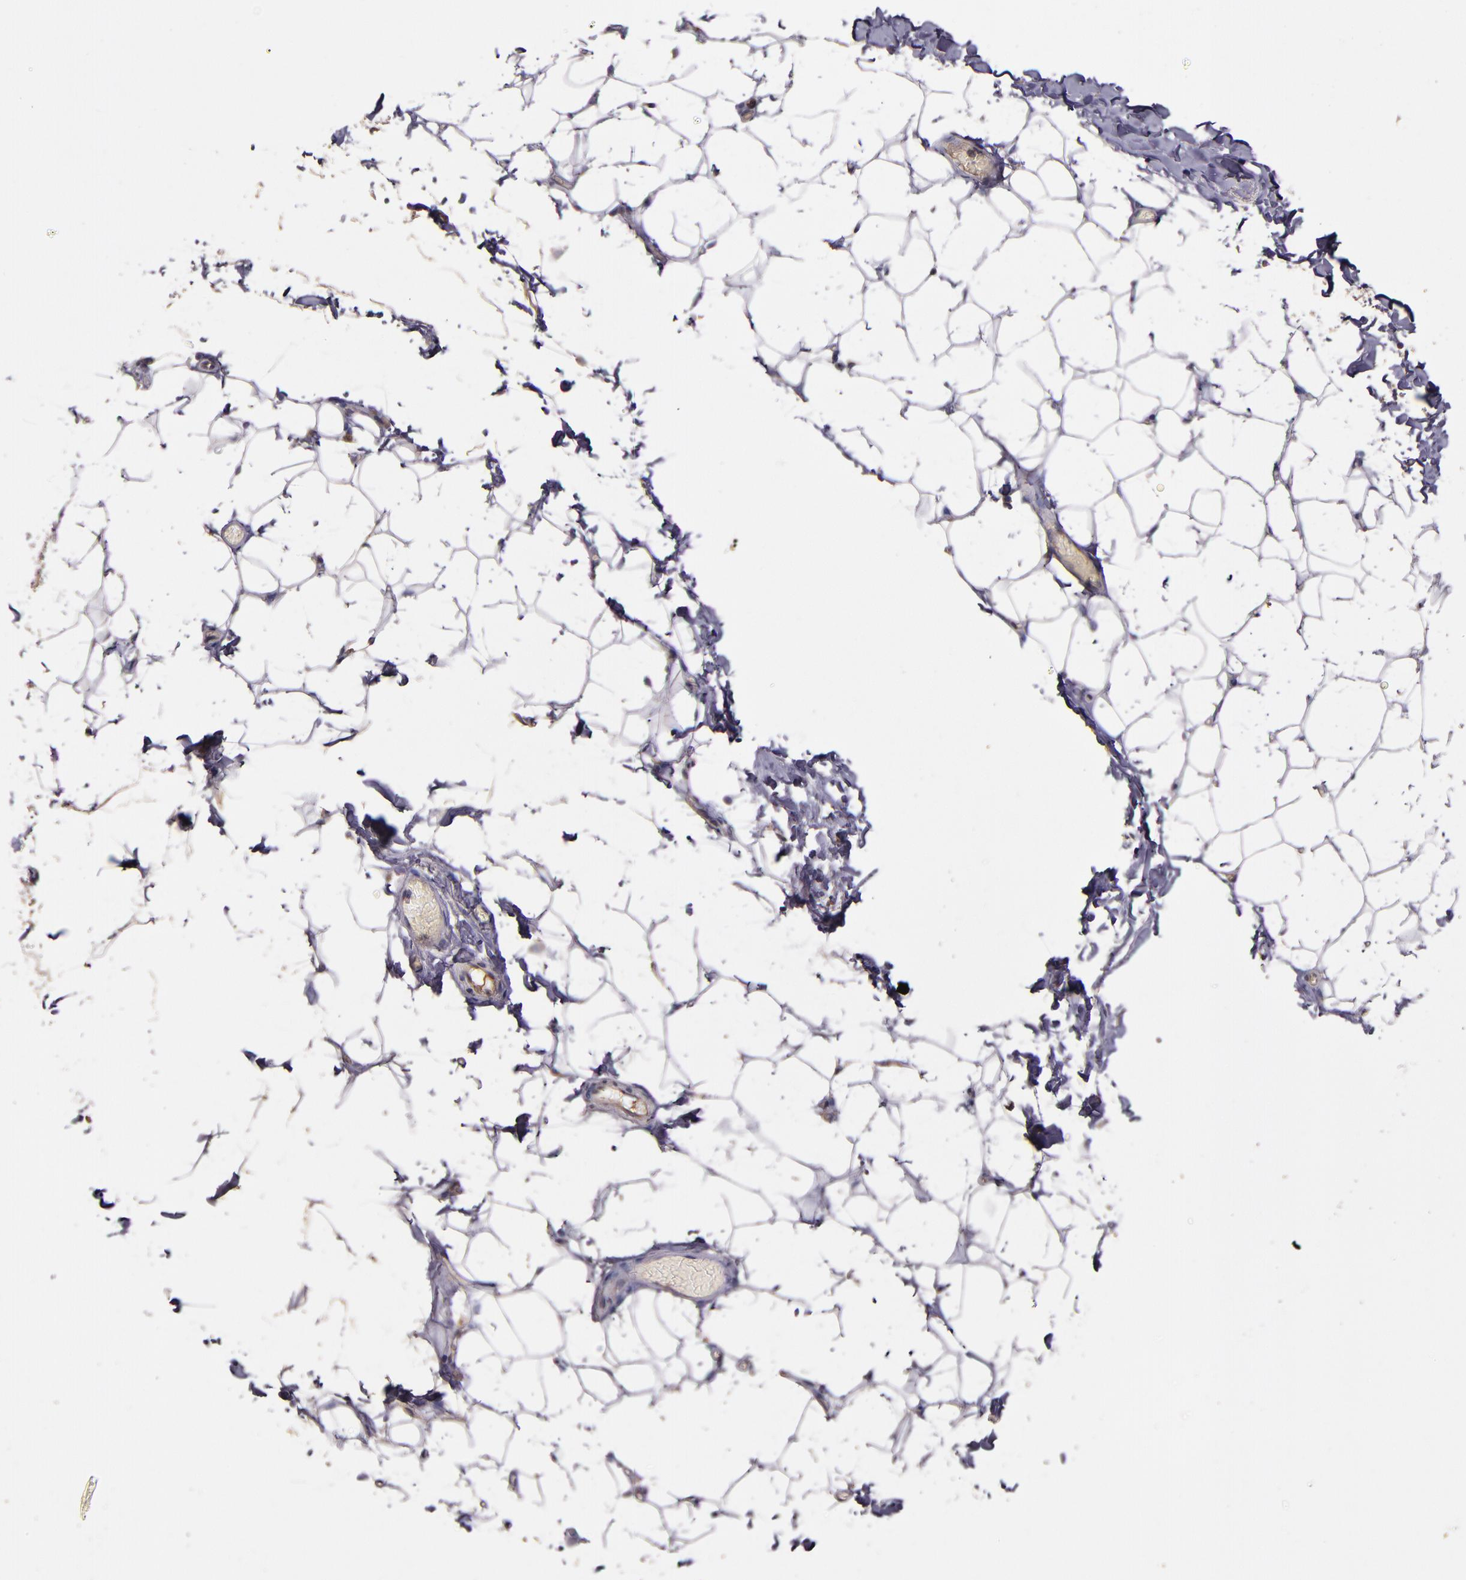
{"staining": {"intensity": "negative", "quantity": "none", "location": "none"}, "tissue": "adipose tissue", "cell_type": "Adipocytes", "image_type": "normal", "snomed": [{"axis": "morphology", "description": "Normal tissue, NOS"}, {"axis": "topography", "description": "Soft tissue"}], "caption": "This photomicrograph is of benign adipose tissue stained with immunohistochemistry to label a protein in brown with the nuclei are counter-stained blue. There is no positivity in adipocytes.", "gene": "PRAF2", "patient": {"sex": "male", "age": 26}}